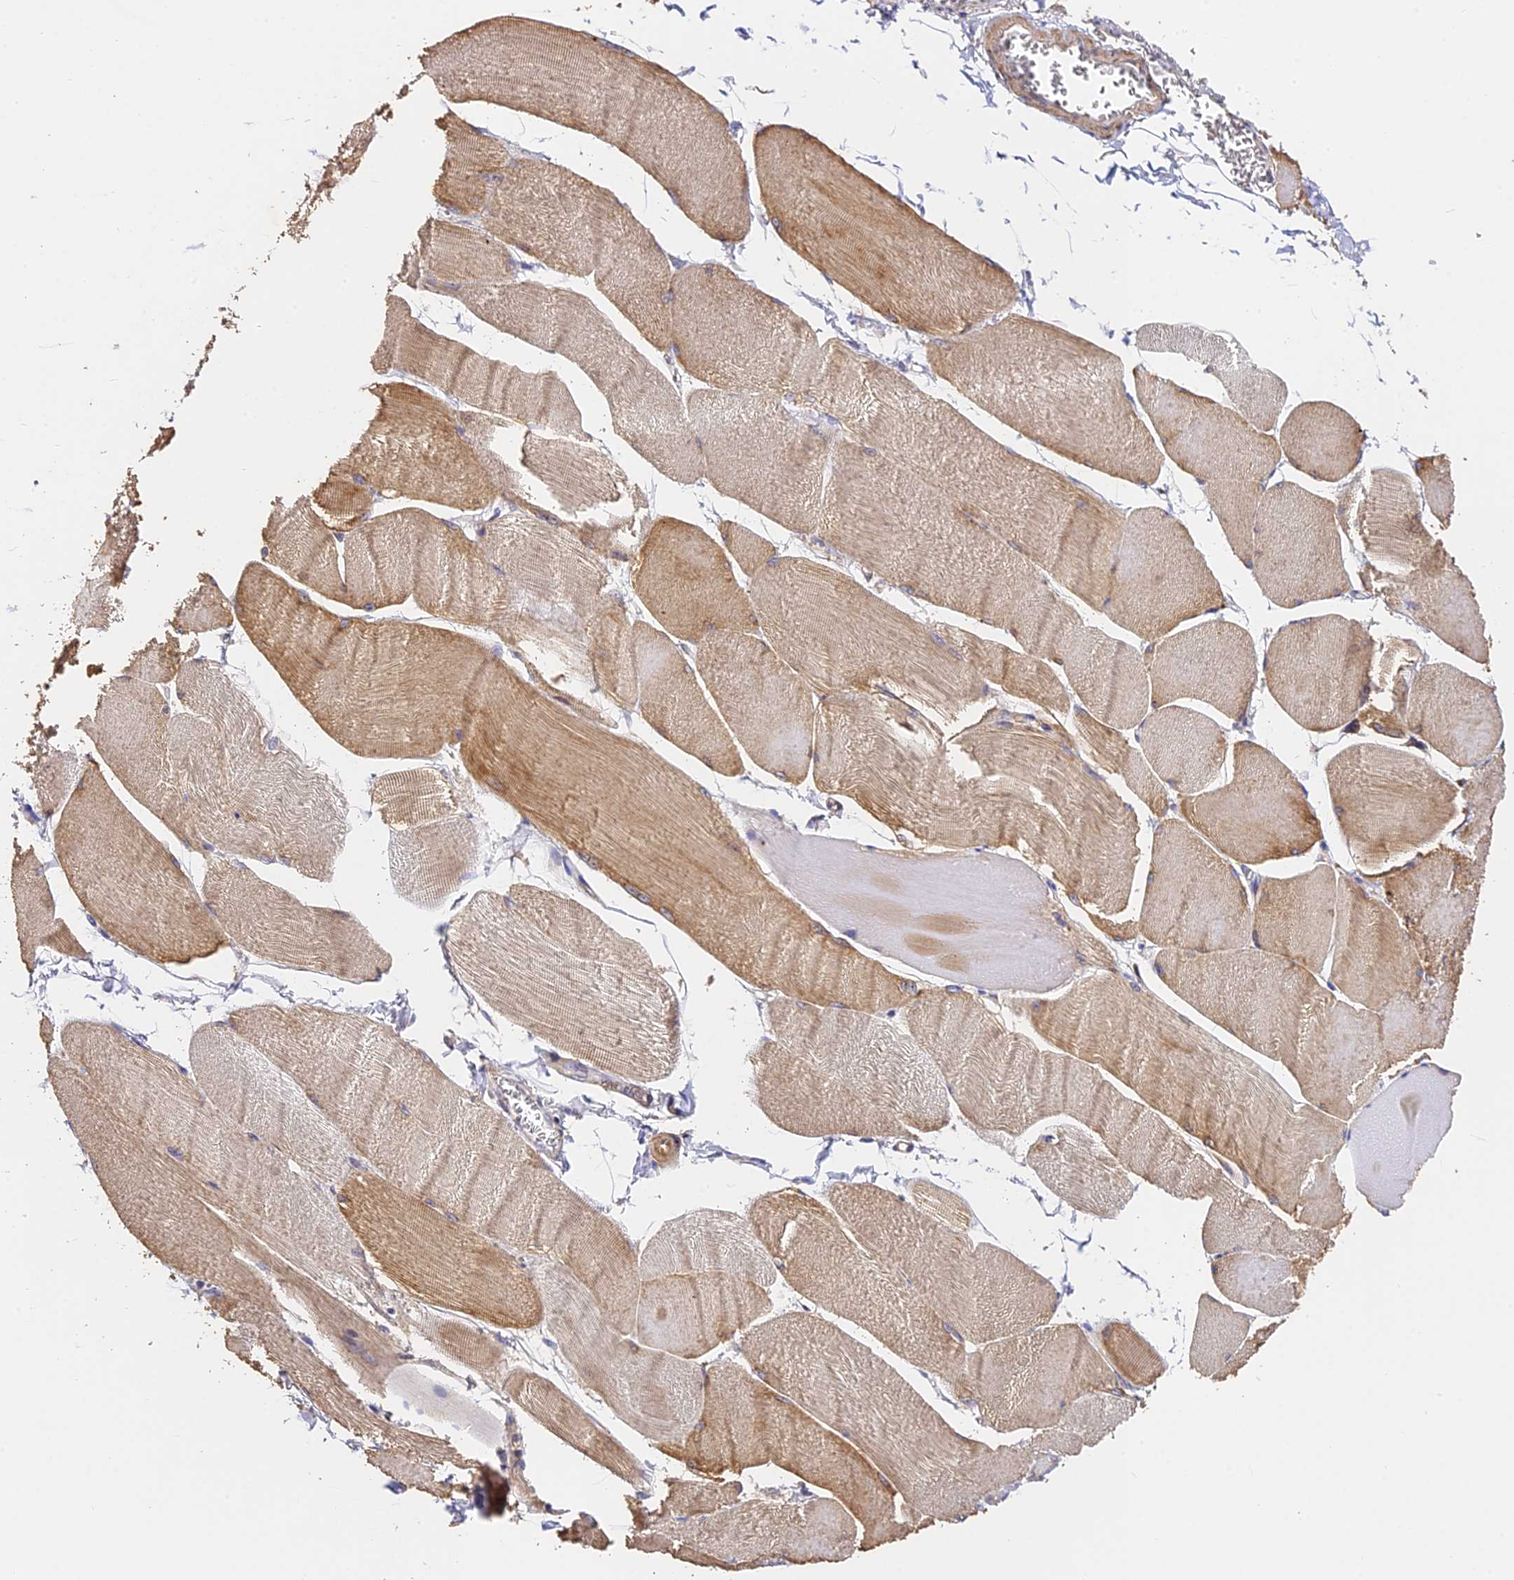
{"staining": {"intensity": "moderate", "quantity": "25%-75%", "location": "cytoplasmic/membranous"}, "tissue": "skeletal muscle", "cell_type": "Myocytes", "image_type": "normal", "snomed": [{"axis": "morphology", "description": "Normal tissue, NOS"}, {"axis": "morphology", "description": "Basal cell carcinoma"}, {"axis": "topography", "description": "Skeletal muscle"}], "caption": "Myocytes display moderate cytoplasmic/membranous expression in about 25%-75% of cells in normal skeletal muscle.", "gene": "SLC11A1", "patient": {"sex": "female", "age": 64}}